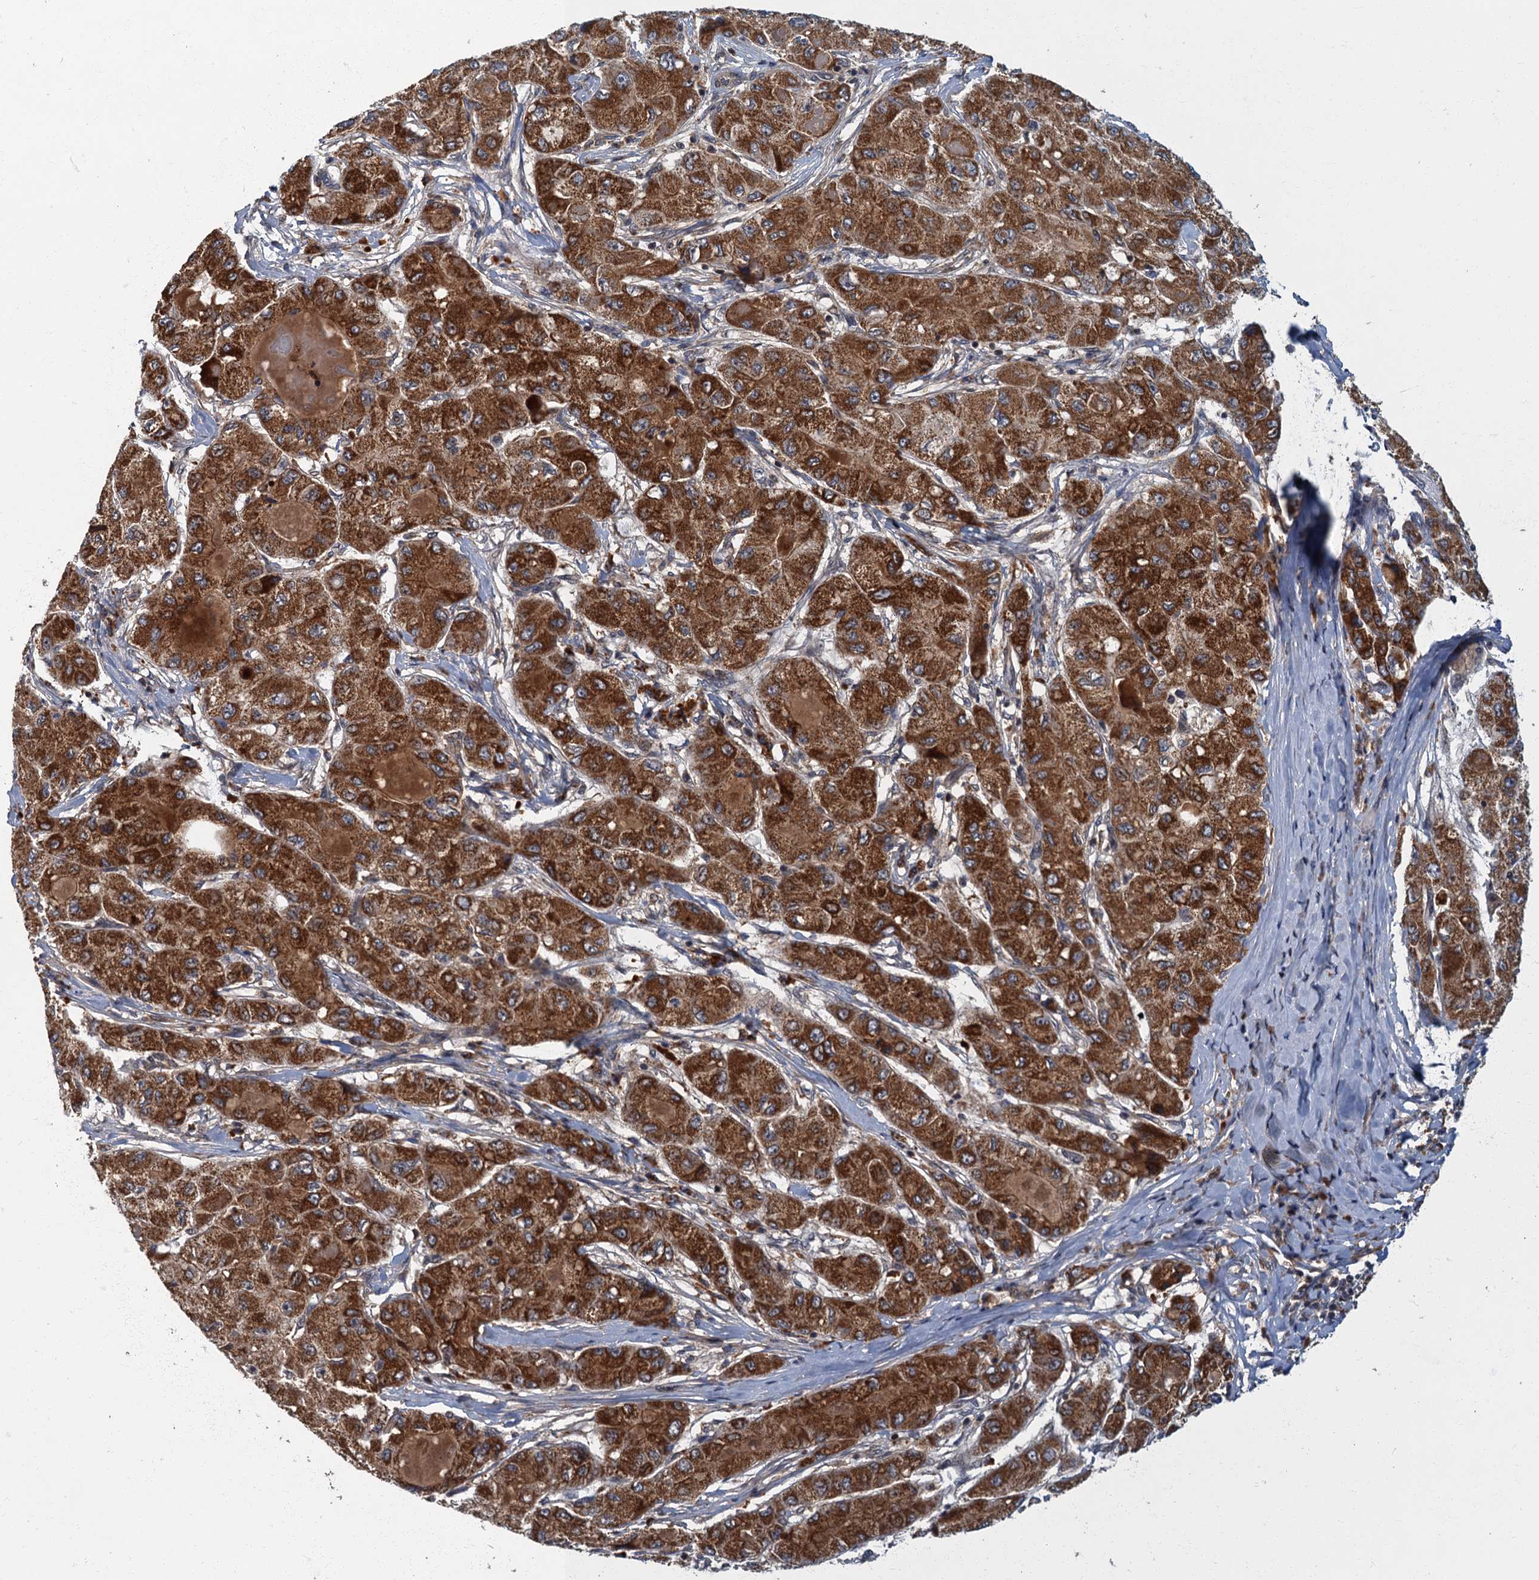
{"staining": {"intensity": "strong", "quantity": ">75%", "location": "cytoplasmic/membranous"}, "tissue": "liver cancer", "cell_type": "Tumor cells", "image_type": "cancer", "snomed": [{"axis": "morphology", "description": "Carcinoma, Hepatocellular, NOS"}, {"axis": "topography", "description": "Liver"}], "caption": "The immunohistochemical stain labels strong cytoplasmic/membranous positivity in tumor cells of liver hepatocellular carcinoma tissue.", "gene": "SLC11A2", "patient": {"sex": "male", "age": 80}}